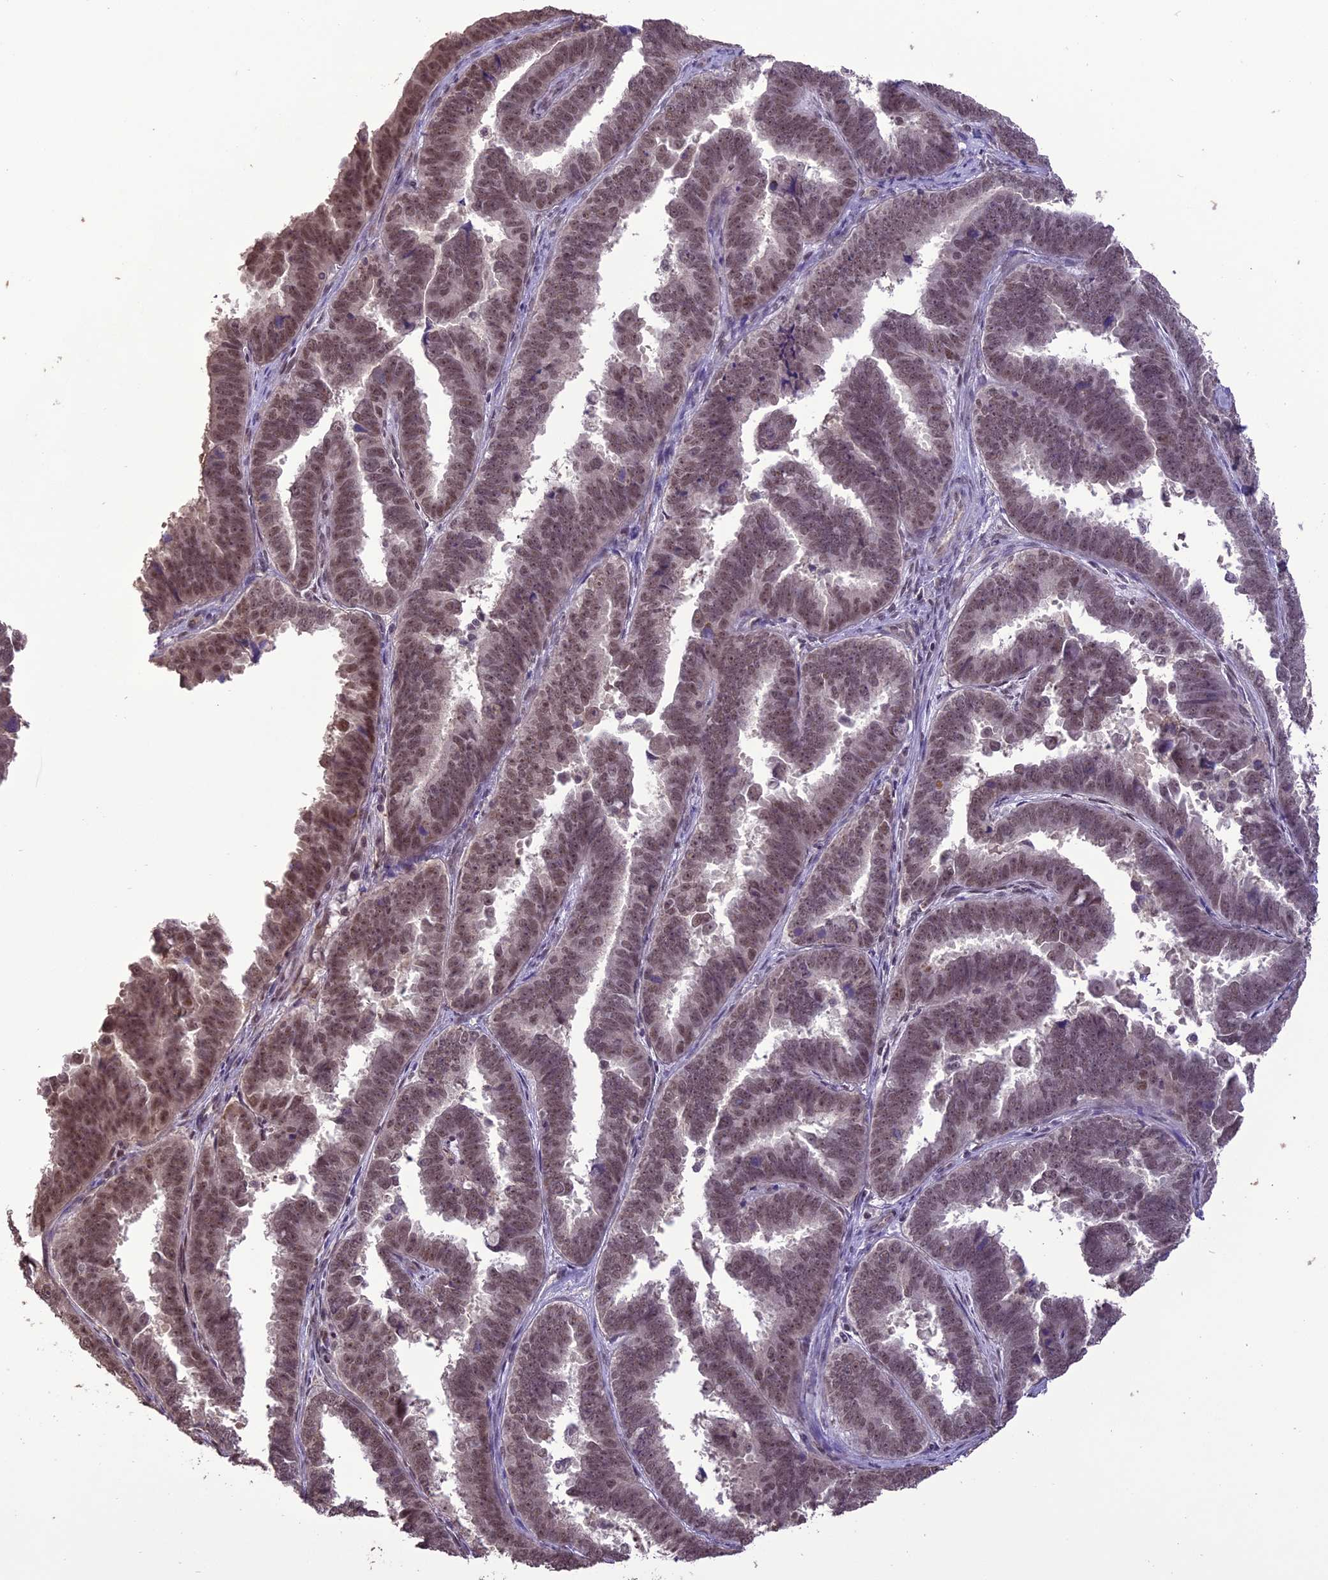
{"staining": {"intensity": "moderate", "quantity": ">75%", "location": "nuclear"}, "tissue": "endometrial cancer", "cell_type": "Tumor cells", "image_type": "cancer", "snomed": [{"axis": "morphology", "description": "Adenocarcinoma, NOS"}, {"axis": "topography", "description": "Endometrium"}], "caption": "Immunohistochemistry (IHC) (DAB (3,3'-diaminobenzidine)) staining of human adenocarcinoma (endometrial) reveals moderate nuclear protein staining in about >75% of tumor cells.", "gene": "TIGD7", "patient": {"sex": "female", "age": 75}}